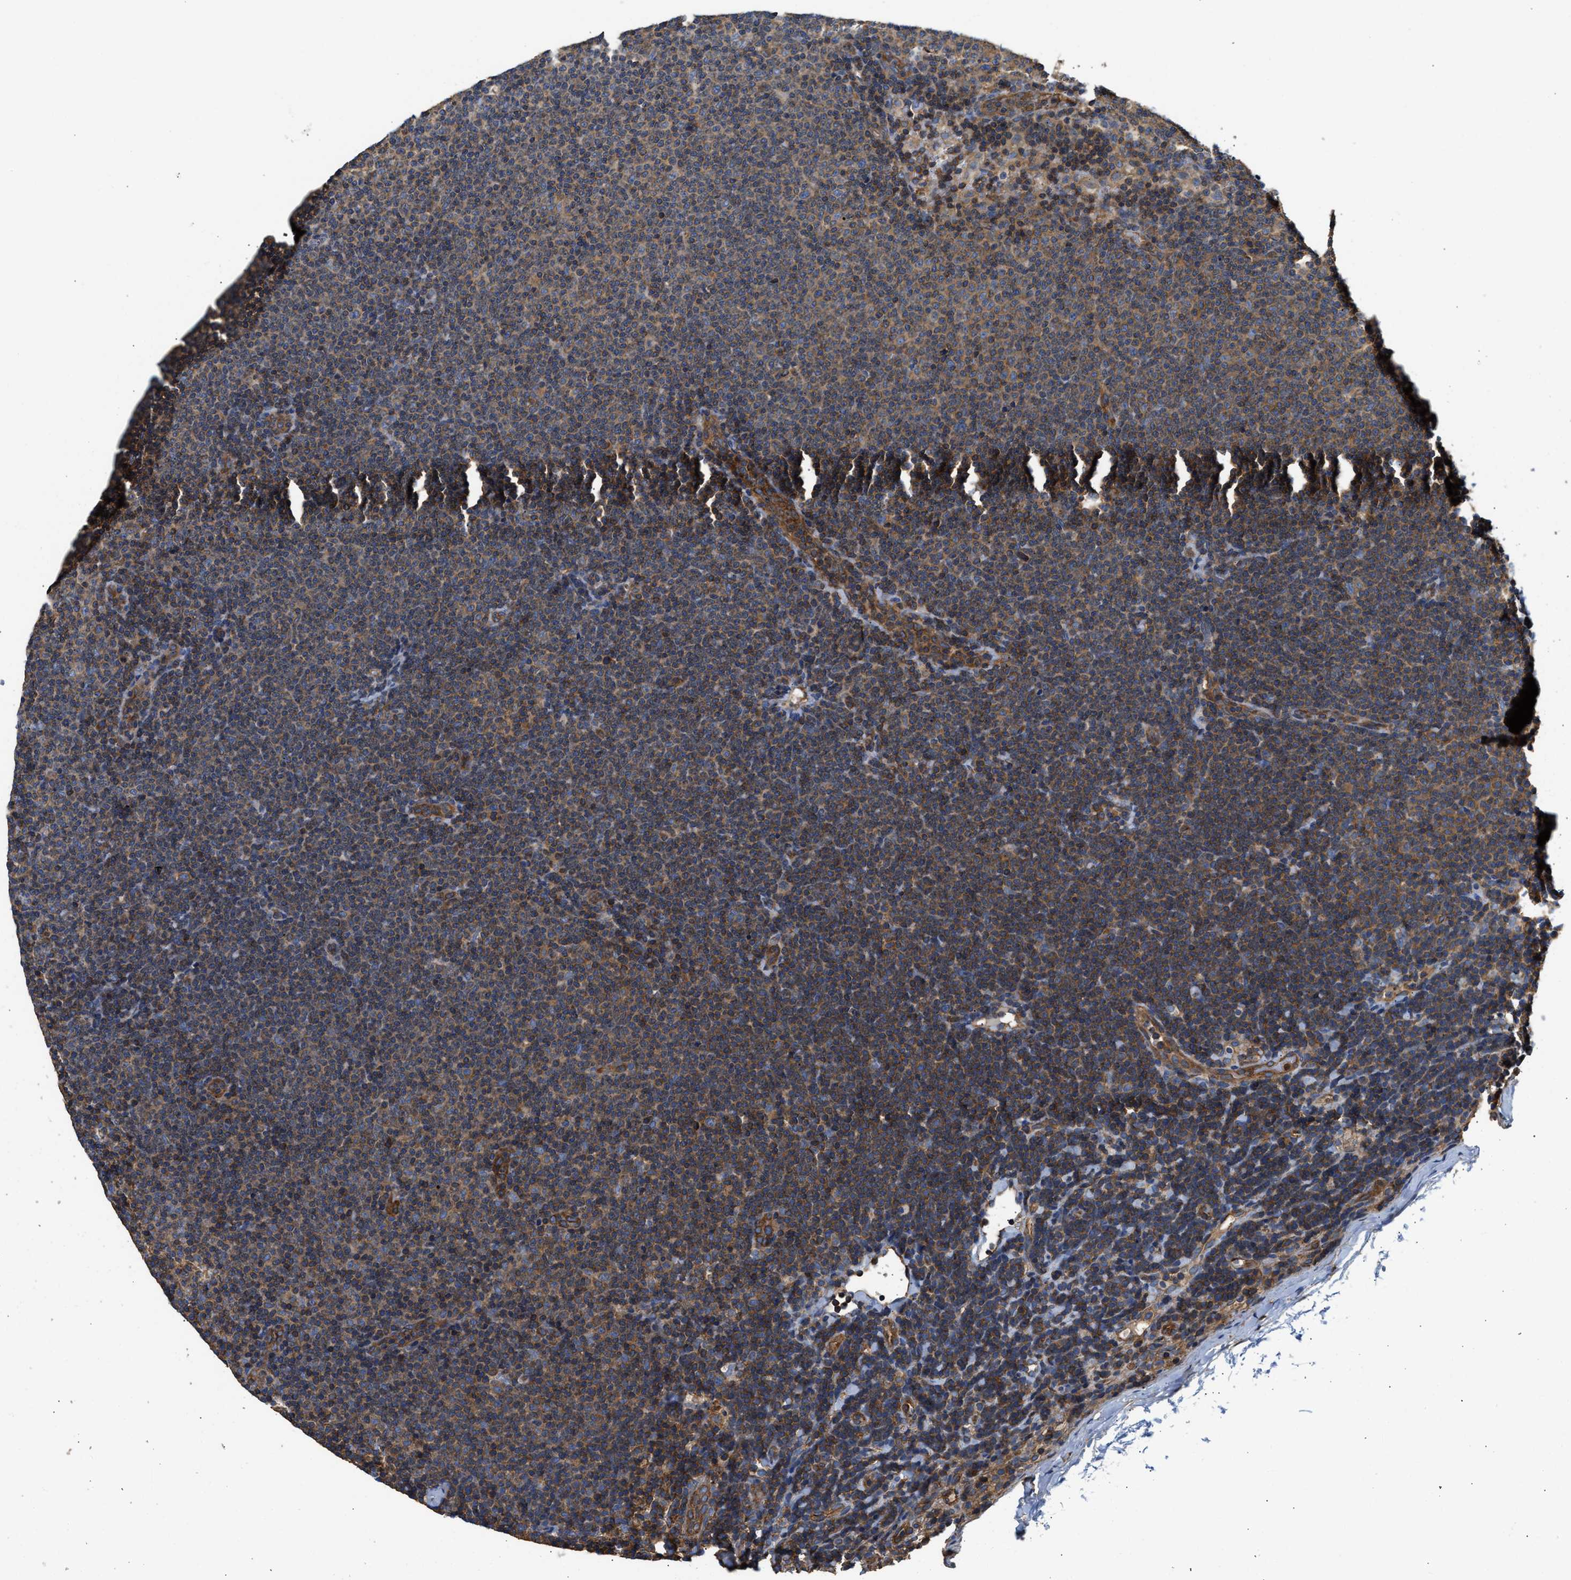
{"staining": {"intensity": "moderate", "quantity": ">75%", "location": "cytoplasmic/membranous"}, "tissue": "lymphoma", "cell_type": "Tumor cells", "image_type": "cancer", "snomed": [{"axis": "morphology", "description": "Malignant lymphoma, non-Hodgkin's type, Low grade"}, {"axis": "topography", "description": "Lymph node"}], "caption": "Immunohistochemistry (IHC) staining of low-grade malignant lymphoma, non-Hodgkin's type, which shows medium levels of moderate cytoplasmic/membranous staining in approximately >75% of tumor cells indicating moderate cytoplasmic/membranous protein expression. The staining was performed using DAB (3,3'-diaminobenzidine) (brown) for protein detection and nuclei were counterstained in hematoxylin (blue).", "gene": "SAMD9L", "patient": {"sex": "female", "age": 53}}